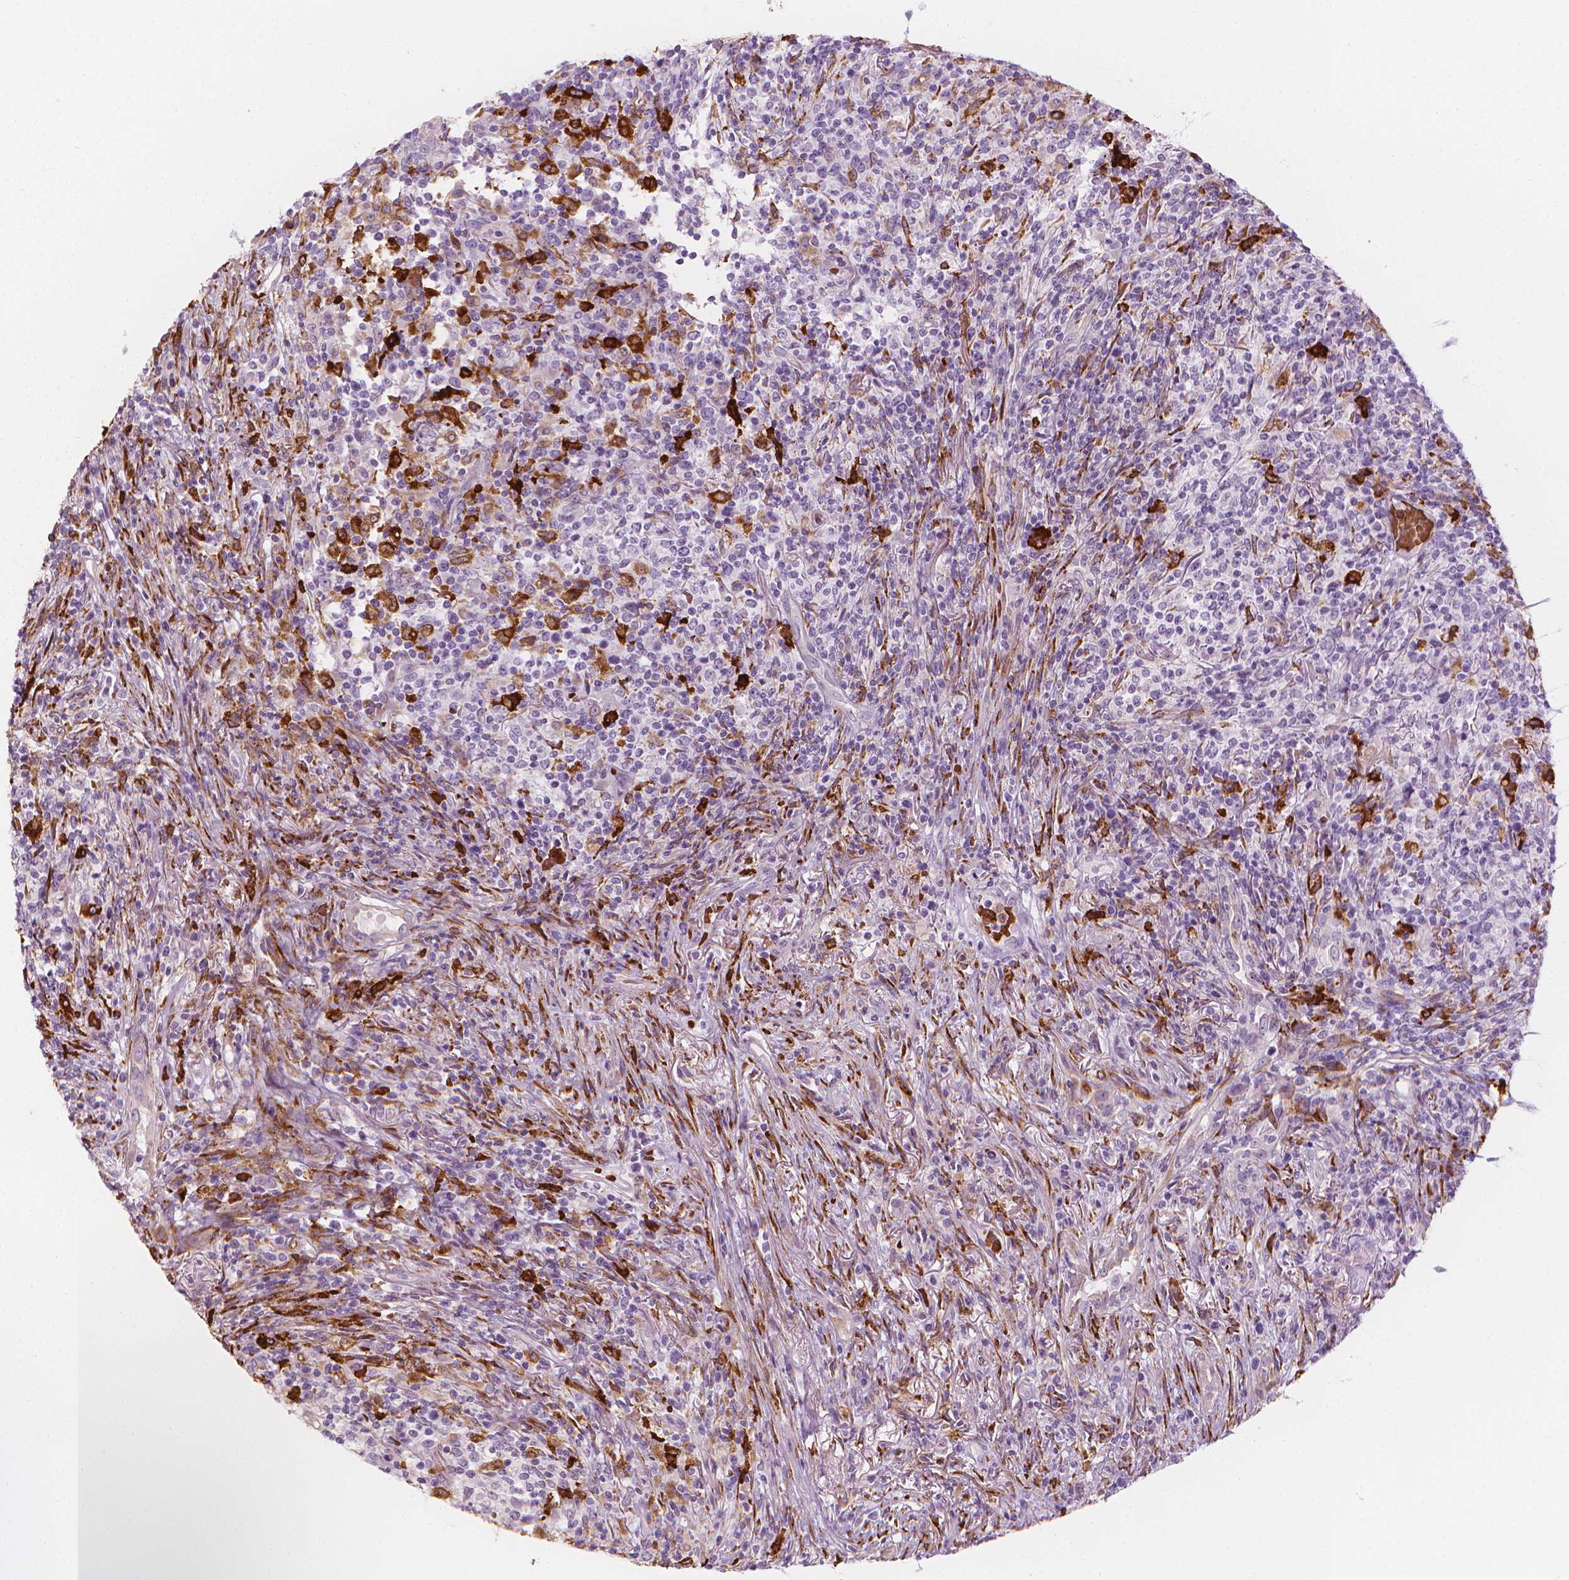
{"staining": {"intensity": "strong", "quantity": "<25%", "location": "cytoplasmic/membranous"}, "tissue": "lymphoma", "cell_type": "Tumor cells", "image_type": "cancer", "snomed": [{"axis": "morphology", "description": "Malignant lymphoma, non-Hodgkin's type, High grade"}, {"axis": "topography", "description": "Lung"}], "caption": "The immunohistochemical stain shows strong cytoplasmic/membranous positivity in tumor cells of lymphoma tissue. The staining is performed using DAB (3,3'-diaminobenzidine) brown chromogen to label protein expression. The nuclei are counter-stained blue using hematoxylin.", "gene": "CES1", "patient": {"sex": "male", "age": 79}}